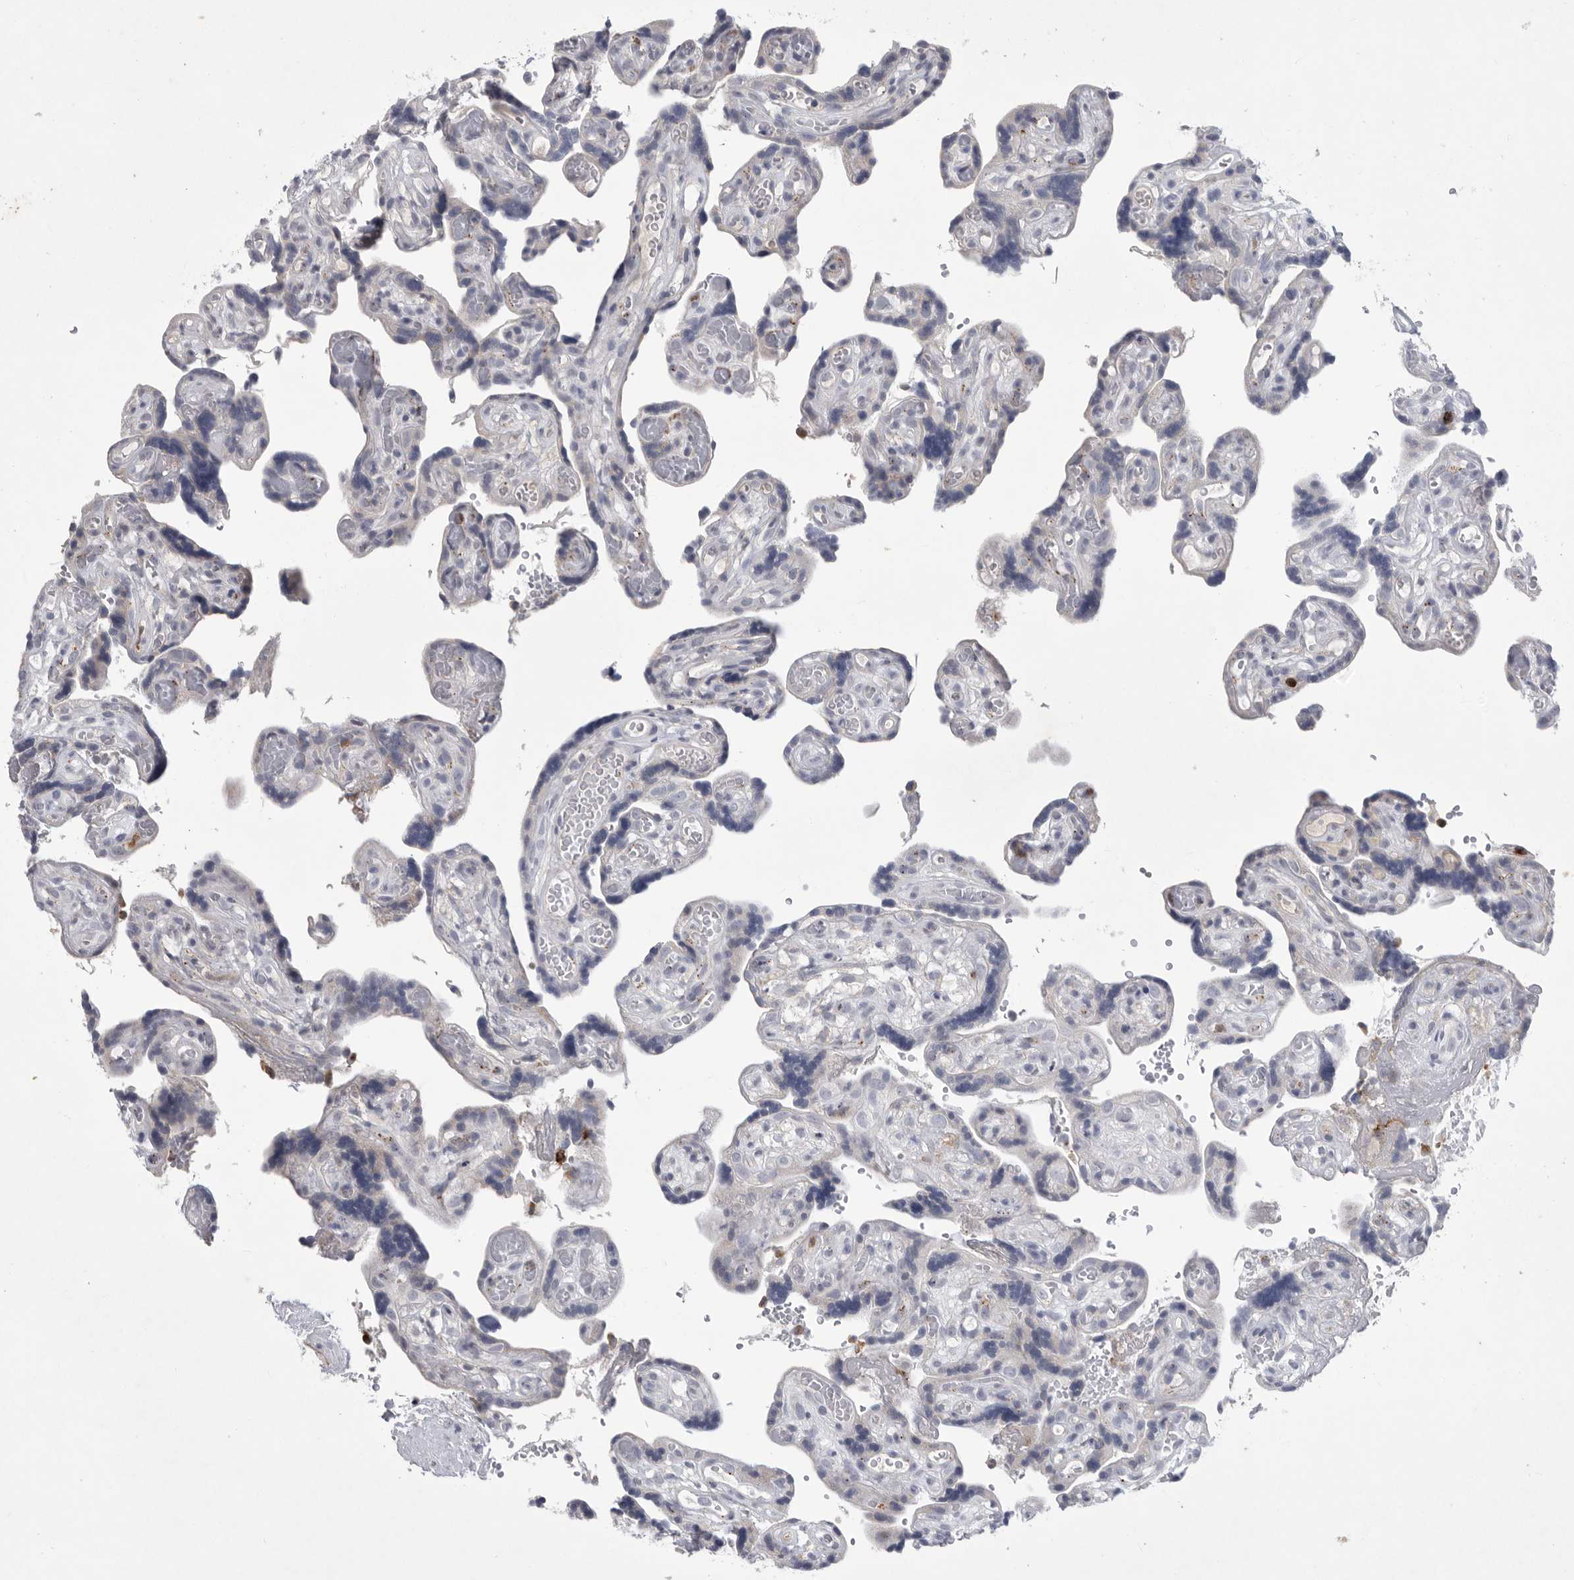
{"staining": {"intensity": "weak", "quantity": ">75%", "location": "cytoplasmic/membranous"}, "tissue": "placenta", "cell_type": "Decidual cells", "image_type": "normal", "snomed": [{"axis": "morphology", "description": "Normal tissue, NOS"}, {"axis": "topography", "description": "Placenta"}], "caption": "Immunohistochemical staining of normal human placenta displays >75% levels of weak cytoplasmic/membranous protein staining in about >75% of decidual cells.", "gene": "SIGLEC10", "patient": {"sex": "female", "age": 30}}